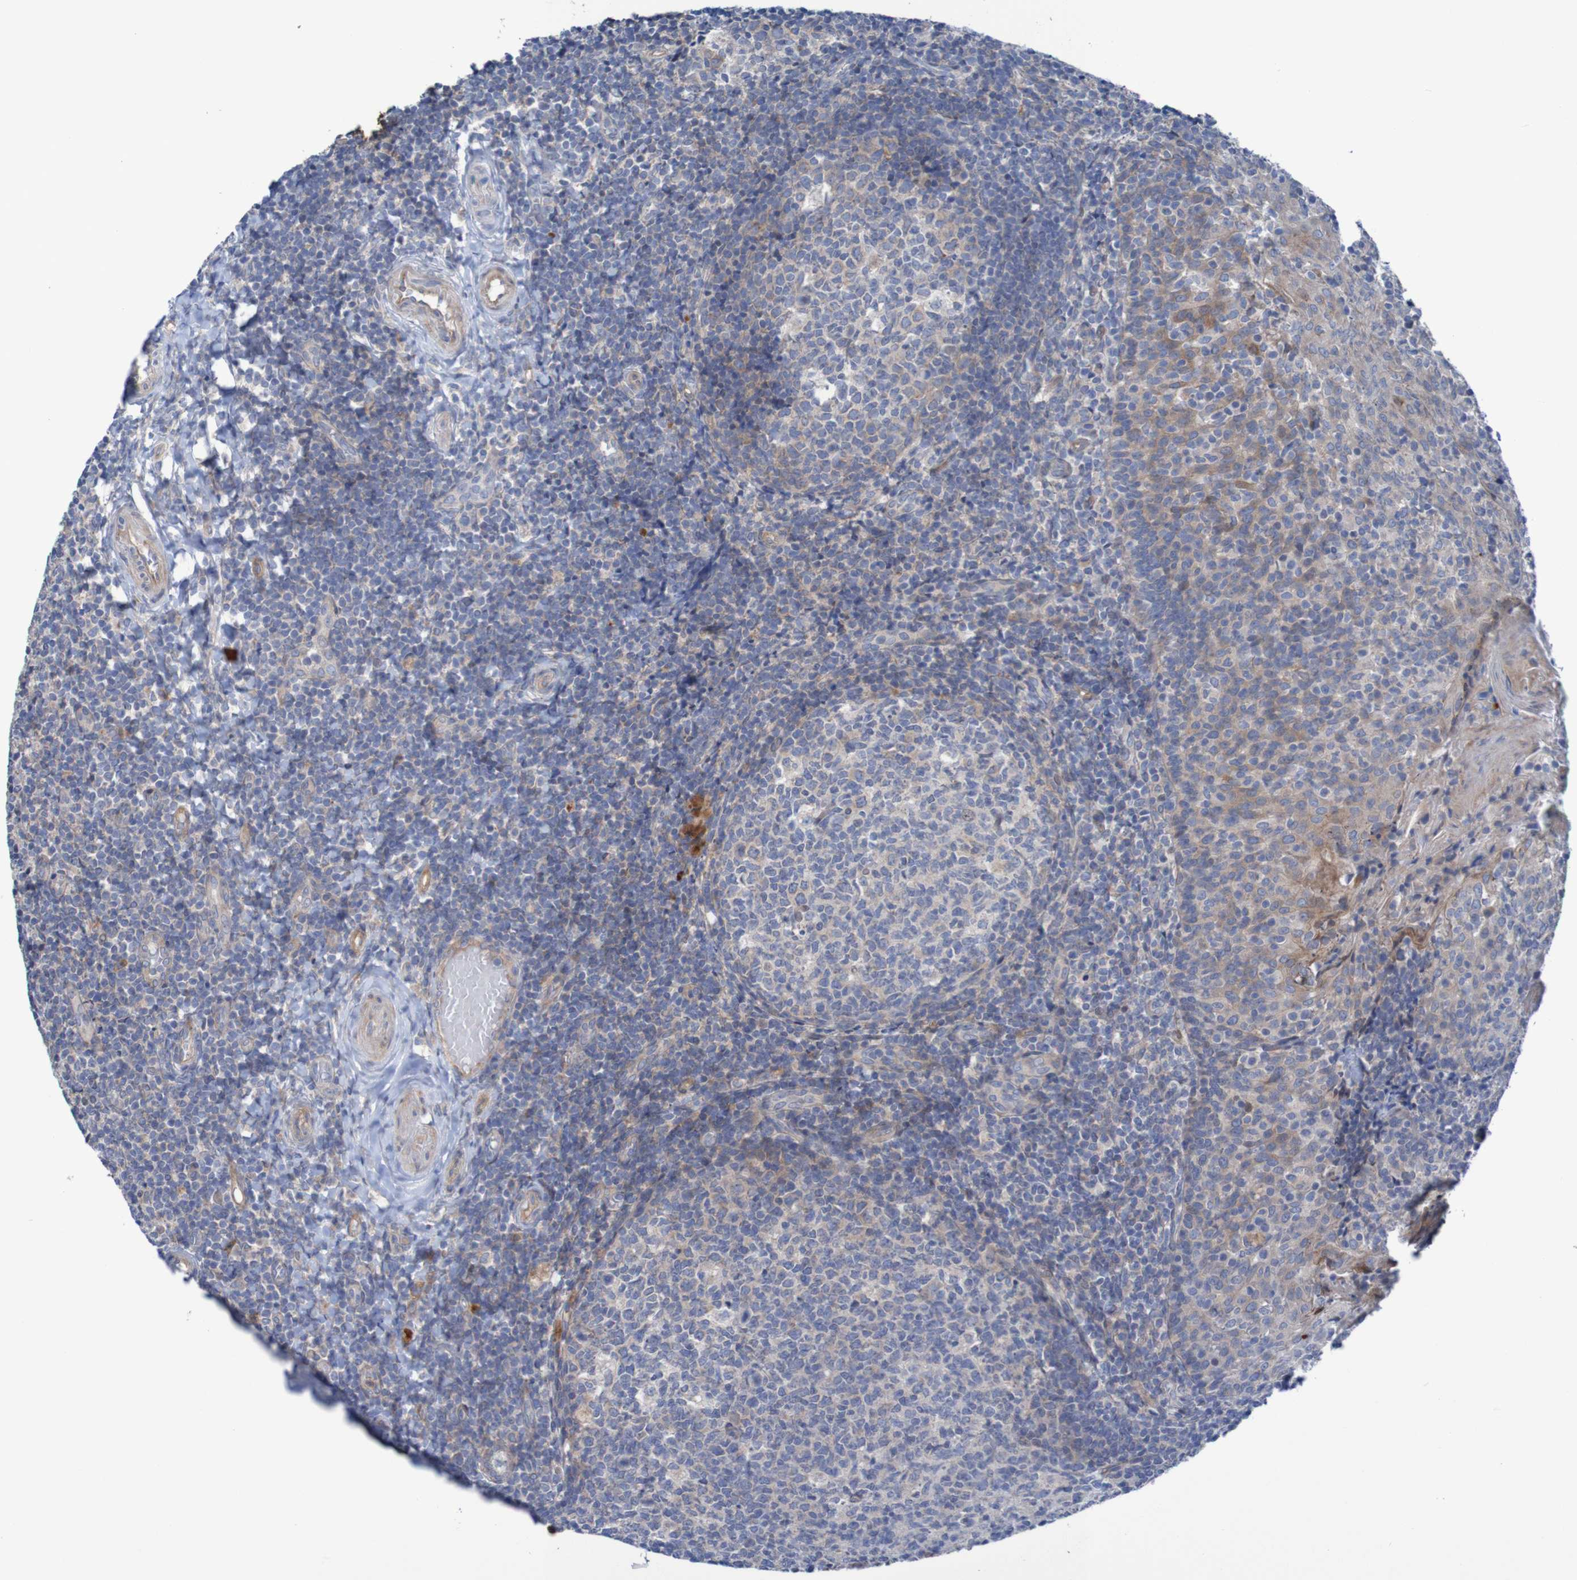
{"staining": {"intensity": "moderate", "quantity": "<25%", "location": "cytoplasmic/membranous"}, "tissue": "tonsil", "cell_type": "Germinal center cells", "image_type": "normal", "snomed": [{"axis": "morphology", "description": "Normal tissue, NOS"}, {"axis": "topography", "description": "Tonsil"}], "caption": "This photomicrograph shows immunohistochemistry (IHC) staining of normal tonsil, with low moderate cytoplasmic/membranous staining in about <25% of germinal center cells.", "gene": "ANGPT4", "patient": {"sex": "female", "age": 19}}